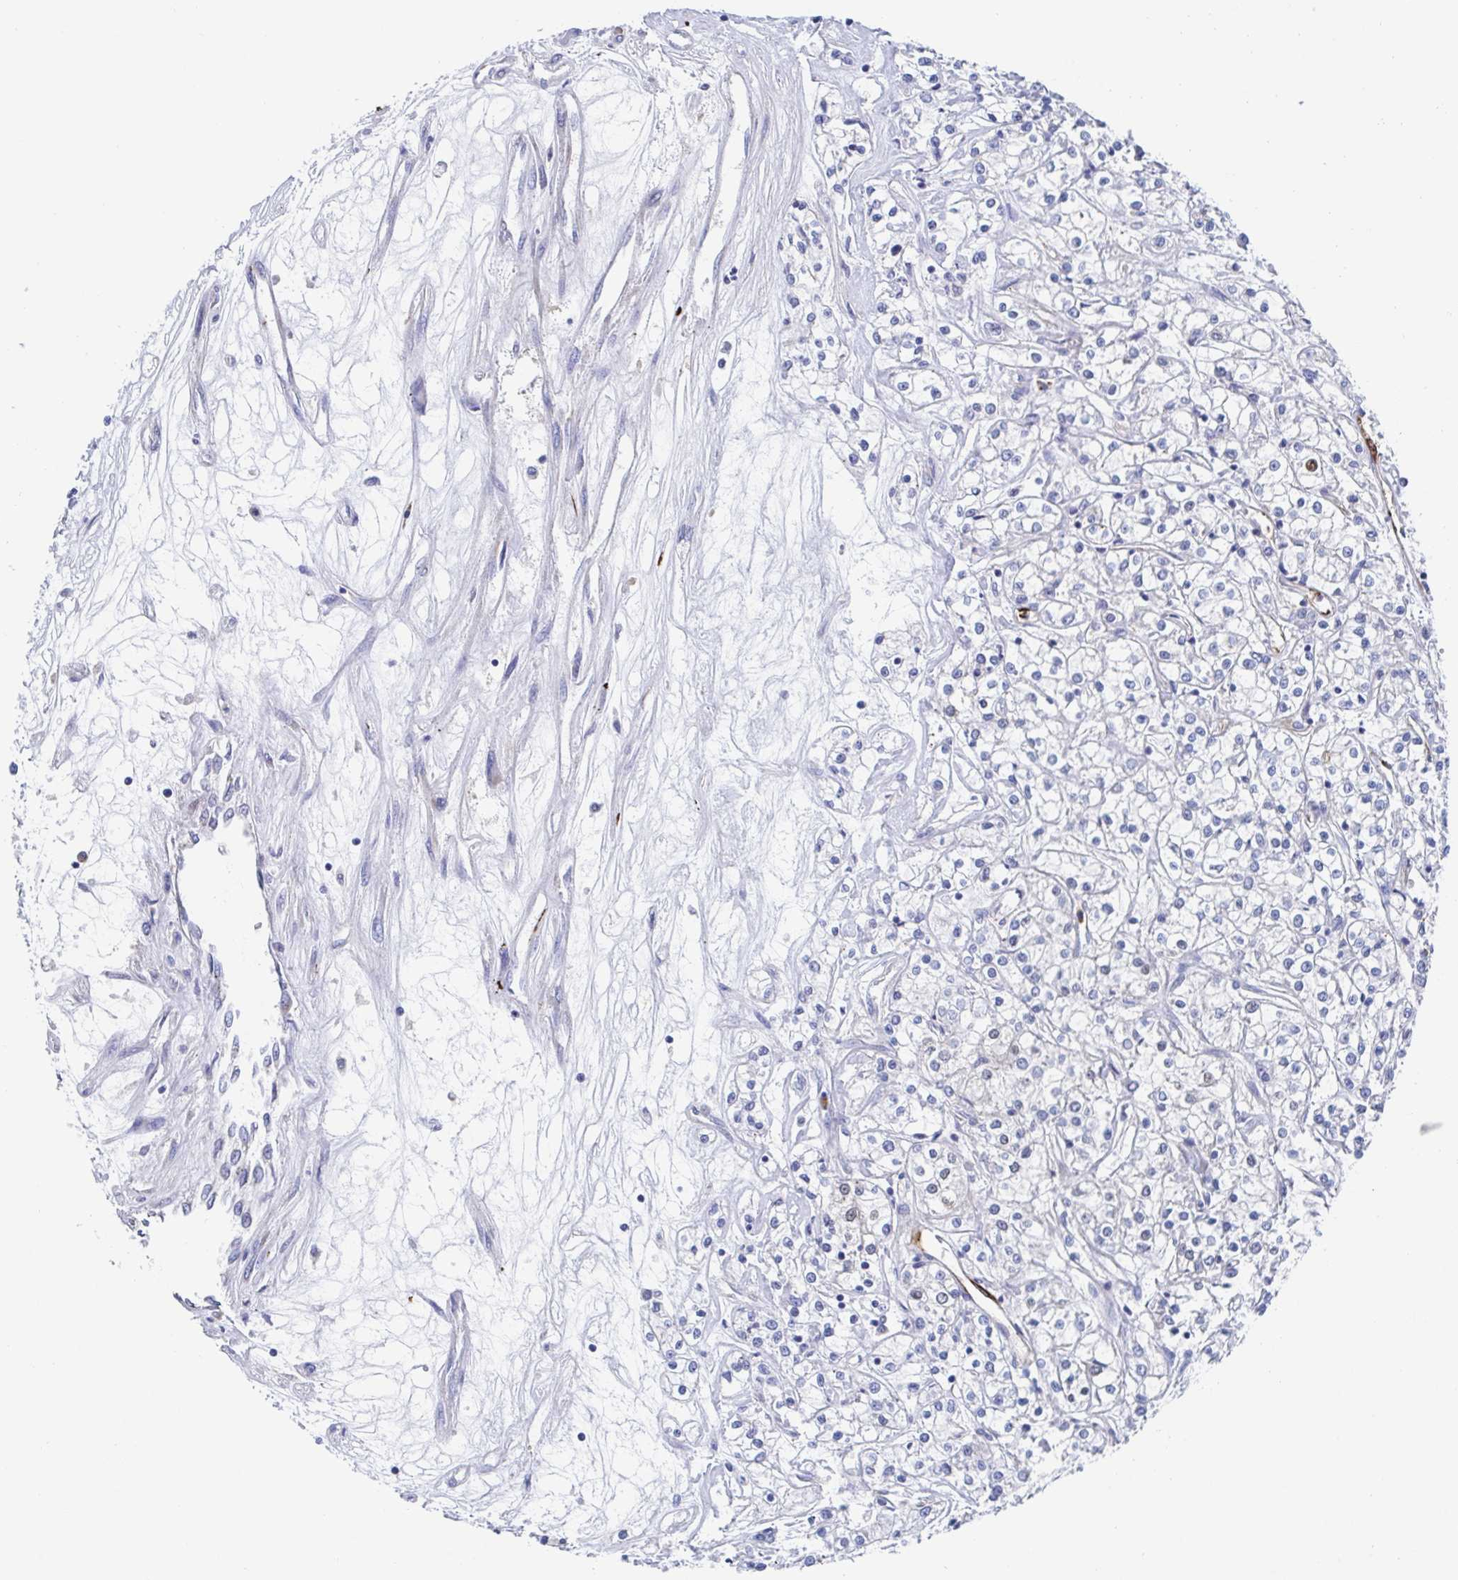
{"staining": {"intensity": "negative", "quantity": "none", "location": "none"}, "tissue": "renal cancer", "cell_type": "Tumor cells", "image_type": "cancer", "snomed": [{"axis": "morphology", "description": "Adenocarcinoma, NOS"}, {"axis": "topography", "description": "Kidney"}], "caption": "Renal cancer was stained to show a protein in brown. There is no significant positivity in tumor cells. (DAB (3,3'-diaminobenzidine) immunohistochemistry, high magnification).", "gene": "KLC3", "patient": {"sex": "female", "age": 59}}